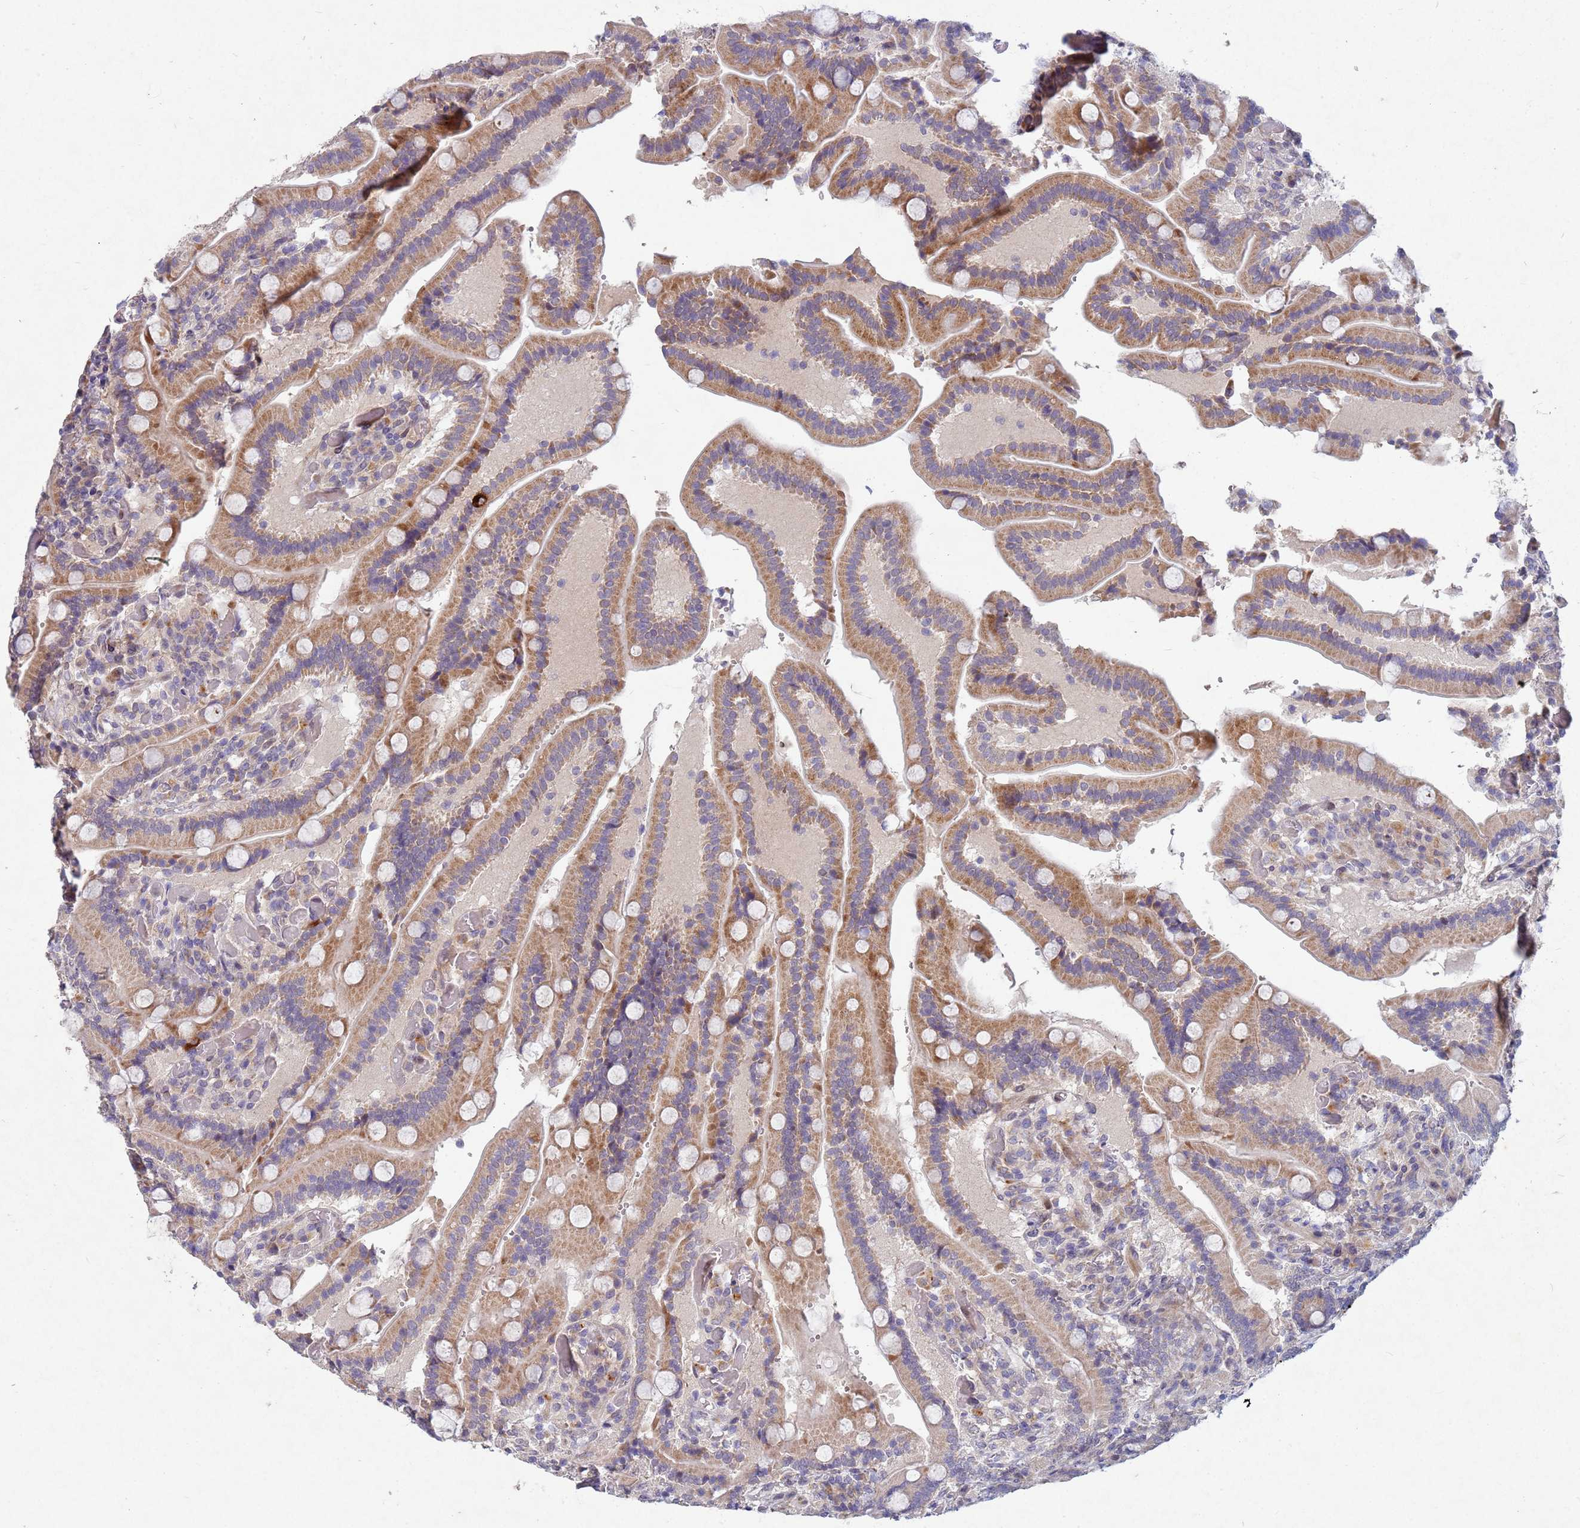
{"staining": {"intensity": "moderate", "quantity": ">75%", "location": "cytoplasmic/membranous"}, "tissue": "duodenum", "cell_type": "Glandular cells", "image_type": "normal", "snomed": [{"axis": "morphology", "description": "Normal tissue, NOS"}, {"axis": "topography", "description": "Duodenum"}], "caption": "Duodenum stained with a brown dye displays moderate cytoplasmic/membranous positive expression in approximately >75% of glandular cells.", "gene": "TNPO2", "patient": {"sex": "female", "age": 62}}